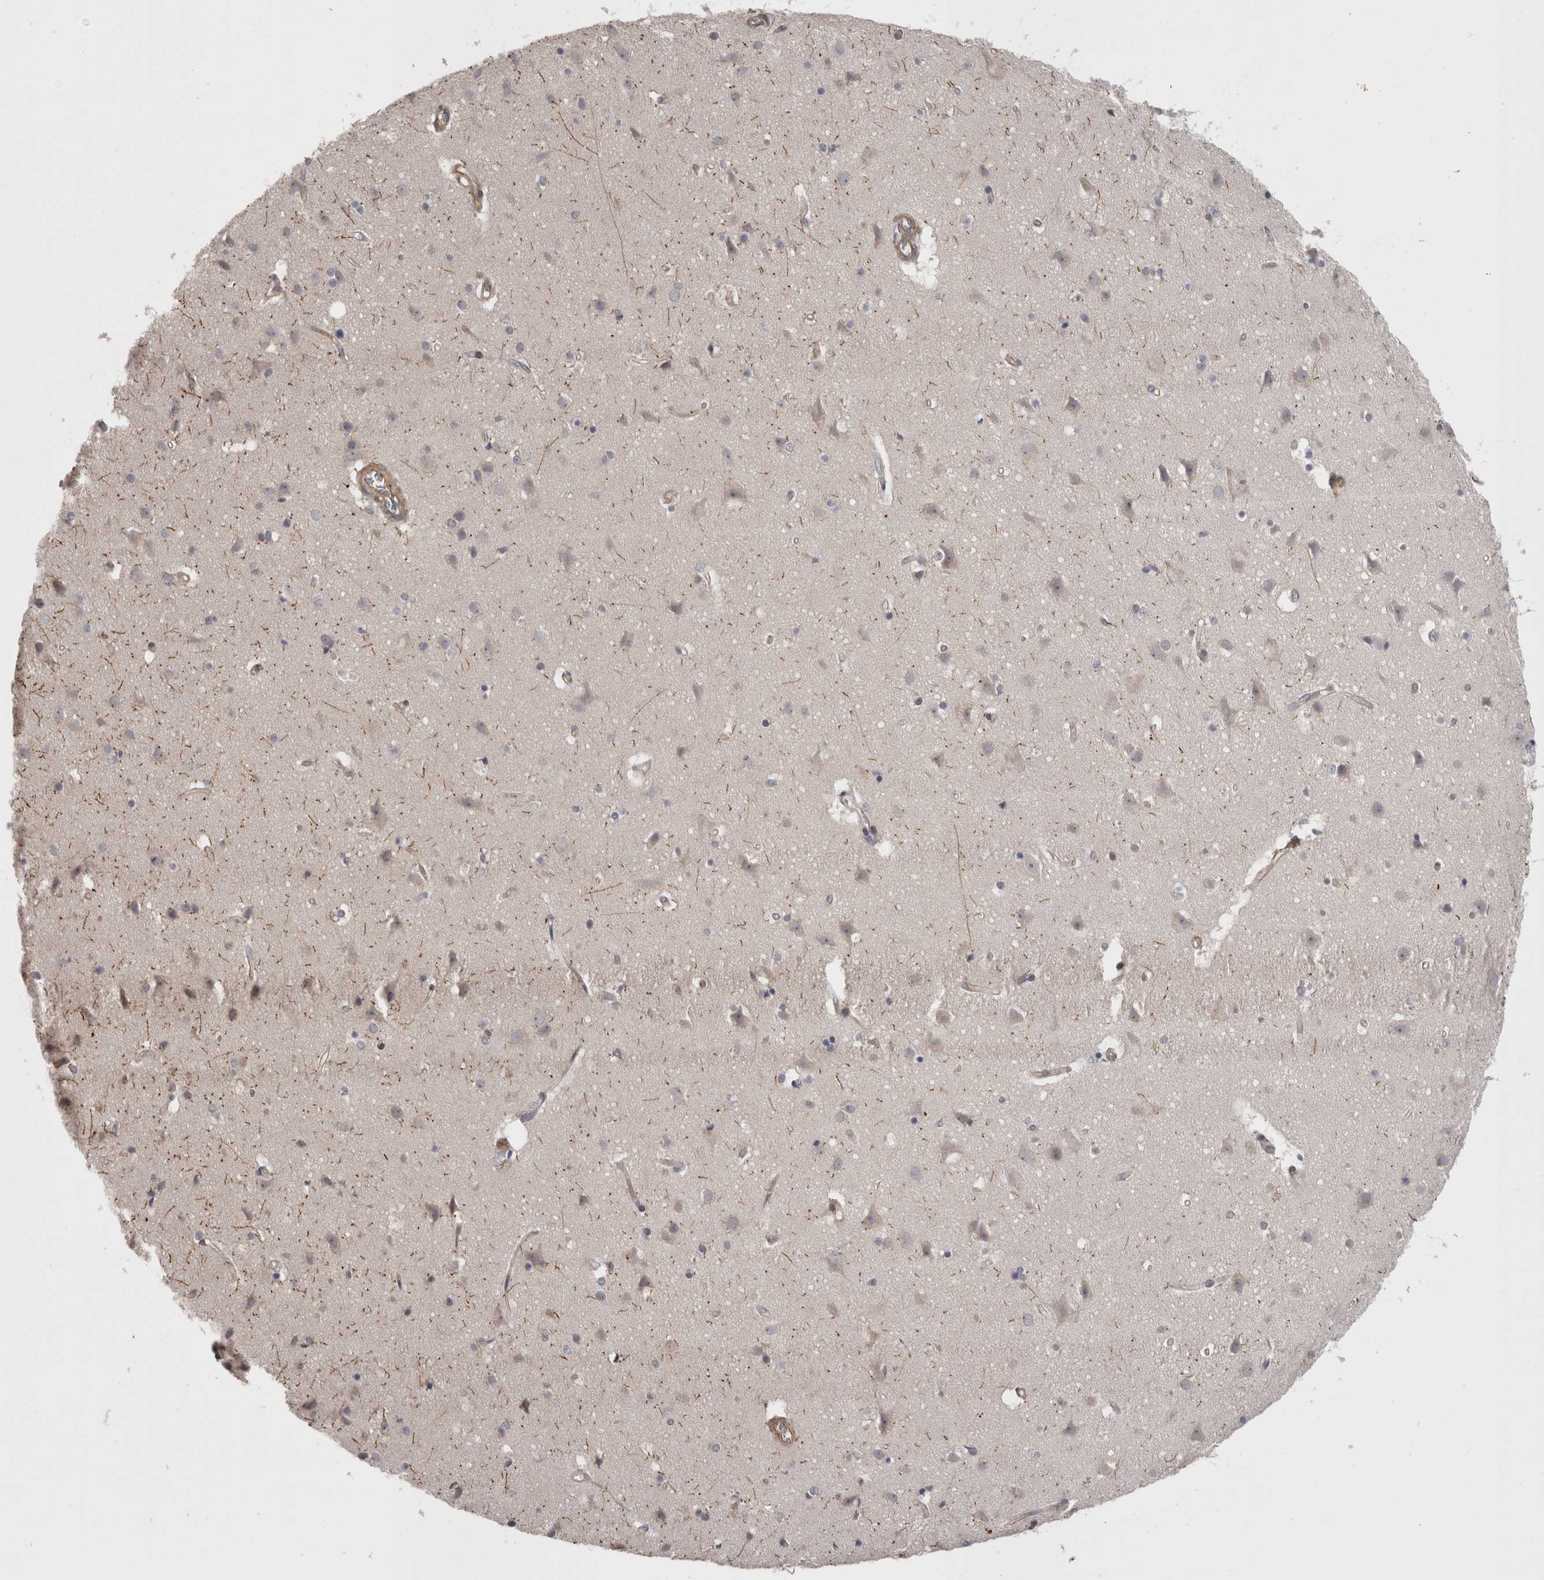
{"staining": {"intensity": "moderate", "quantity": "25%-75%", "location": "cytoplasmic/membranous"}, "tissue": "cerebral cortex", "cell_type": "Endothelial cells", "image_type": "normal", "snomed": [{"axis": "morphology", "description": "Normal tissue, NOS"}, {"axis": "topography", "description": "Cerebral cortex"}], "caption": "Protein staining by immunohistochemistry exhibits moderate cytoplasmic/membranous positivity in approximately 25%-75% of endothelial cells in unremarkable cerebral cortex. The protein of interest is shown in brown color, while the nuclei are stained blue.", "gene": "RMDN1", "patient": {"sex": "male", "age": 54}}